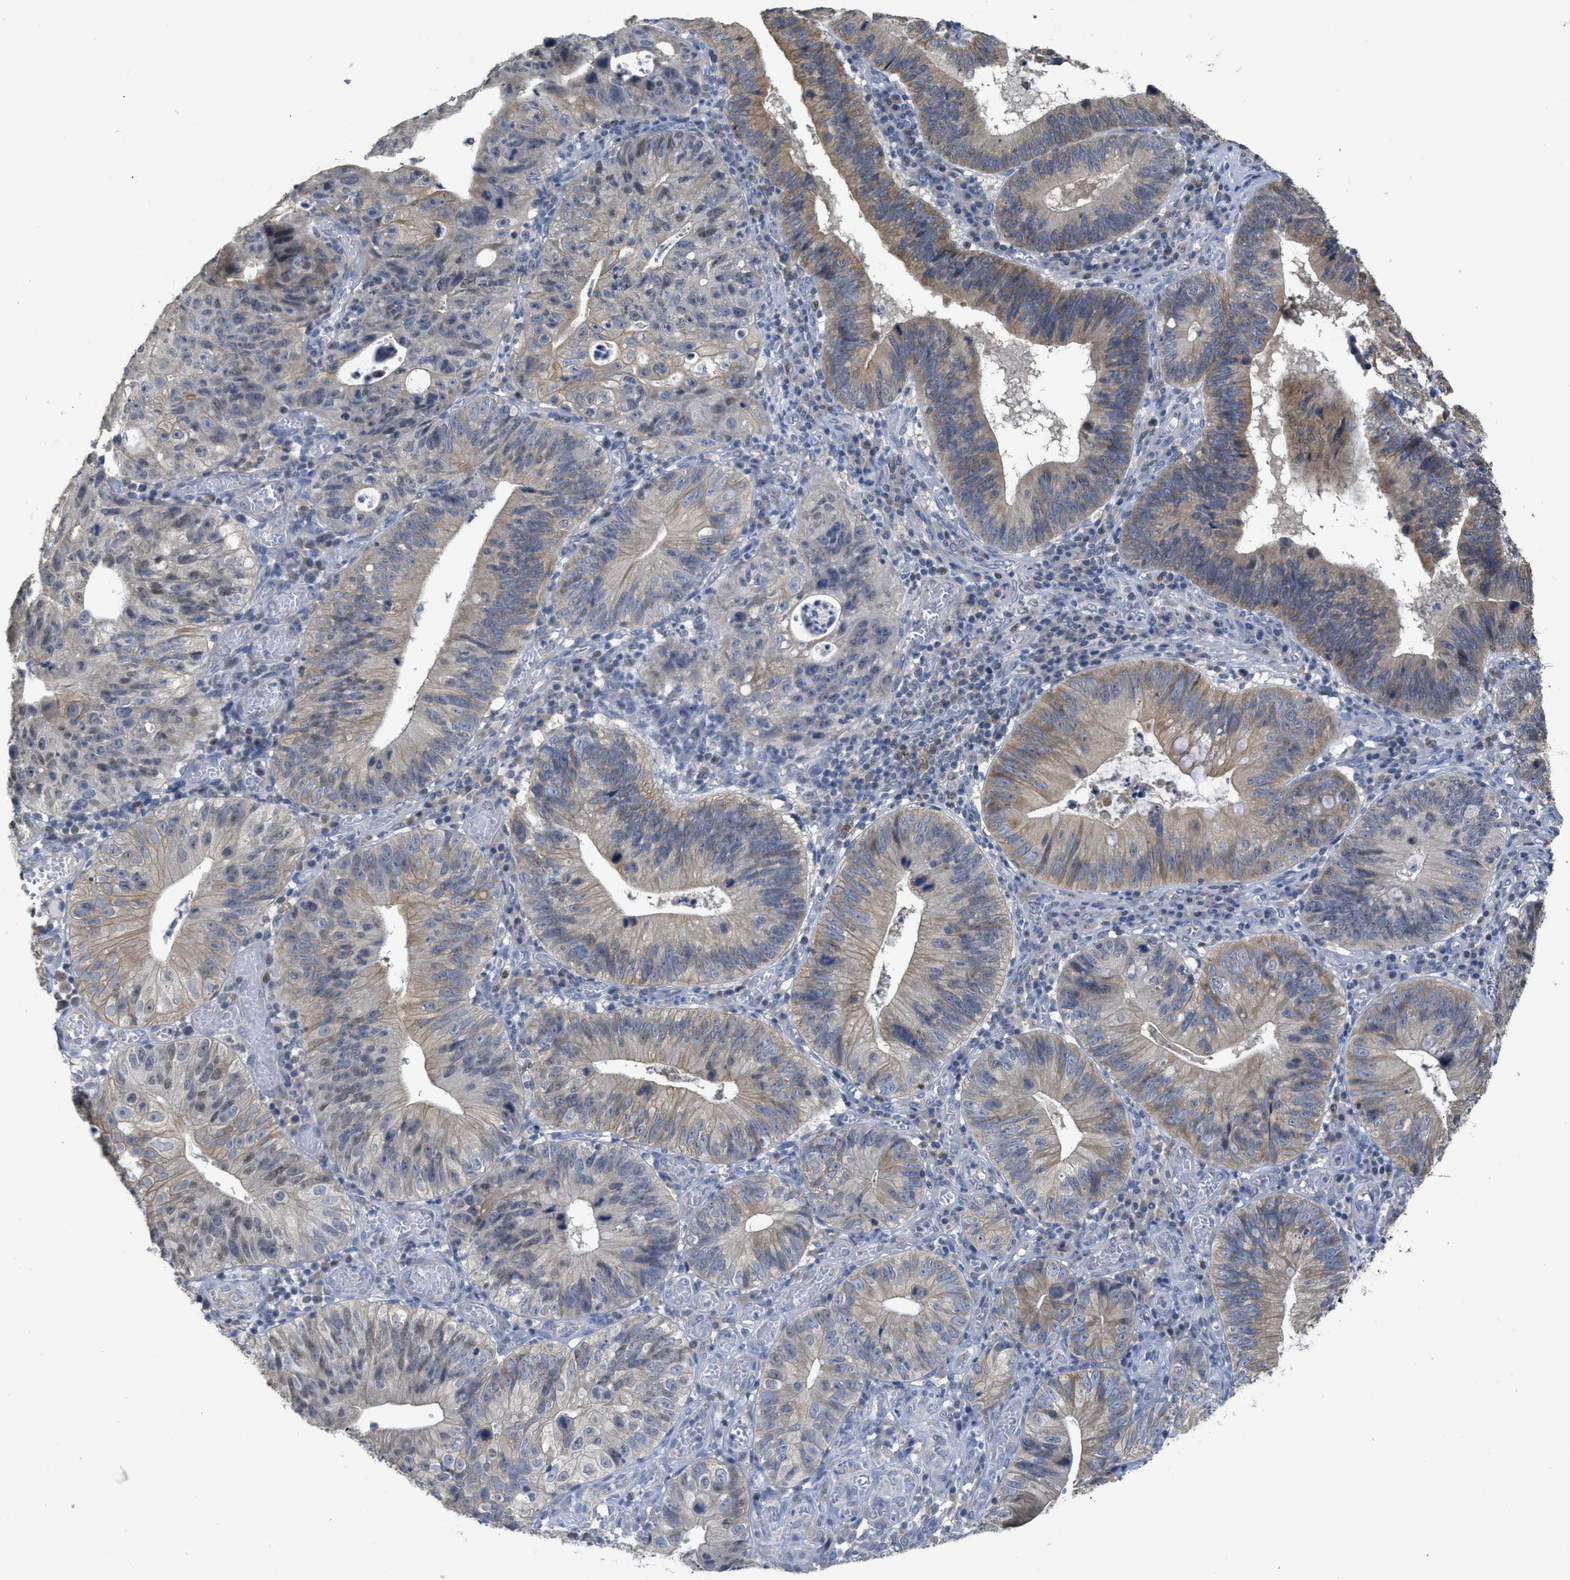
{"staining": {"intensity": "moderate", "quantity": "<25%", "location": "cytoplasmic/membranous"}, "tissue": "stomach cancer", "cell_type": "Tumor cells", "image_type": "cancer", "snomed": [{"axis": "morphology", "description": "Adenocarcinoma, NOS"}, {"axis": "topography", "description": "Stomach"}], "caption": "Stomach cancer (adenocarcinoma) tissue shows moderate cytoplasmic/membranous positivity in about <25% of tumor cells, visualized by immunohistochemistry. (brown staining indicates protein expression, while blue staining denotes nuclei).", "gene": "SFXN2", "patient": {"sex": "male", "age": 59}}